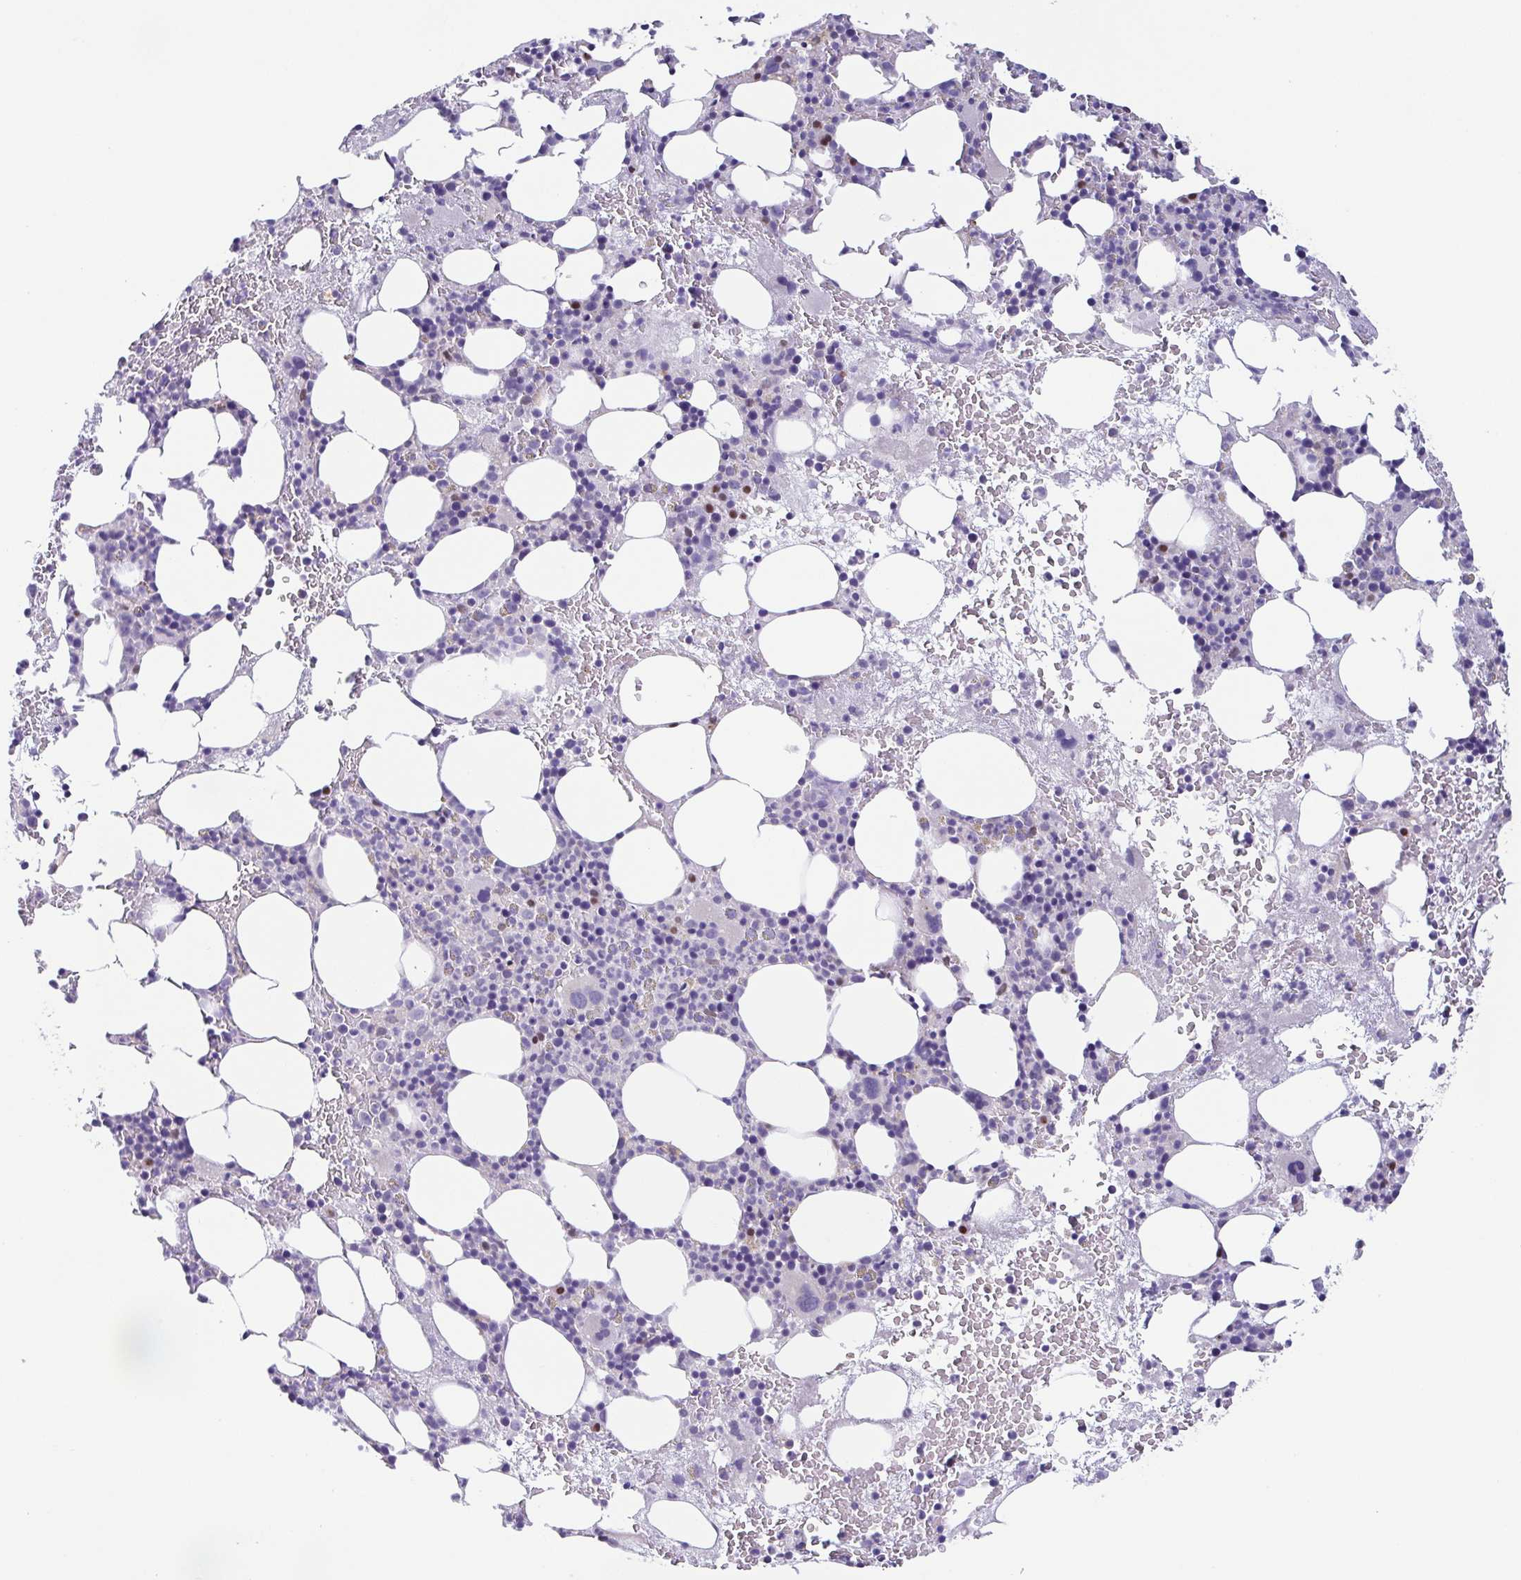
{"staining": {"intensity": "negative", "quantity": "none", "location": "none"}, "tissue": "bone marrow", "cell_type": "Hematopoietic cells", "image_type": "normal", "snomed": [{"axis": "morphology", "description": "Normal tissue, NOS"}, {"axis": "topography", "description": "Bone marrow"}], "caption": "DAB immunohistochemical staining of unremarkable bone marrow shows no significant positivity in hematopoietic cells.", "gene": "UBE2Q1", "patient": {"sex": "female", "age": 72}}